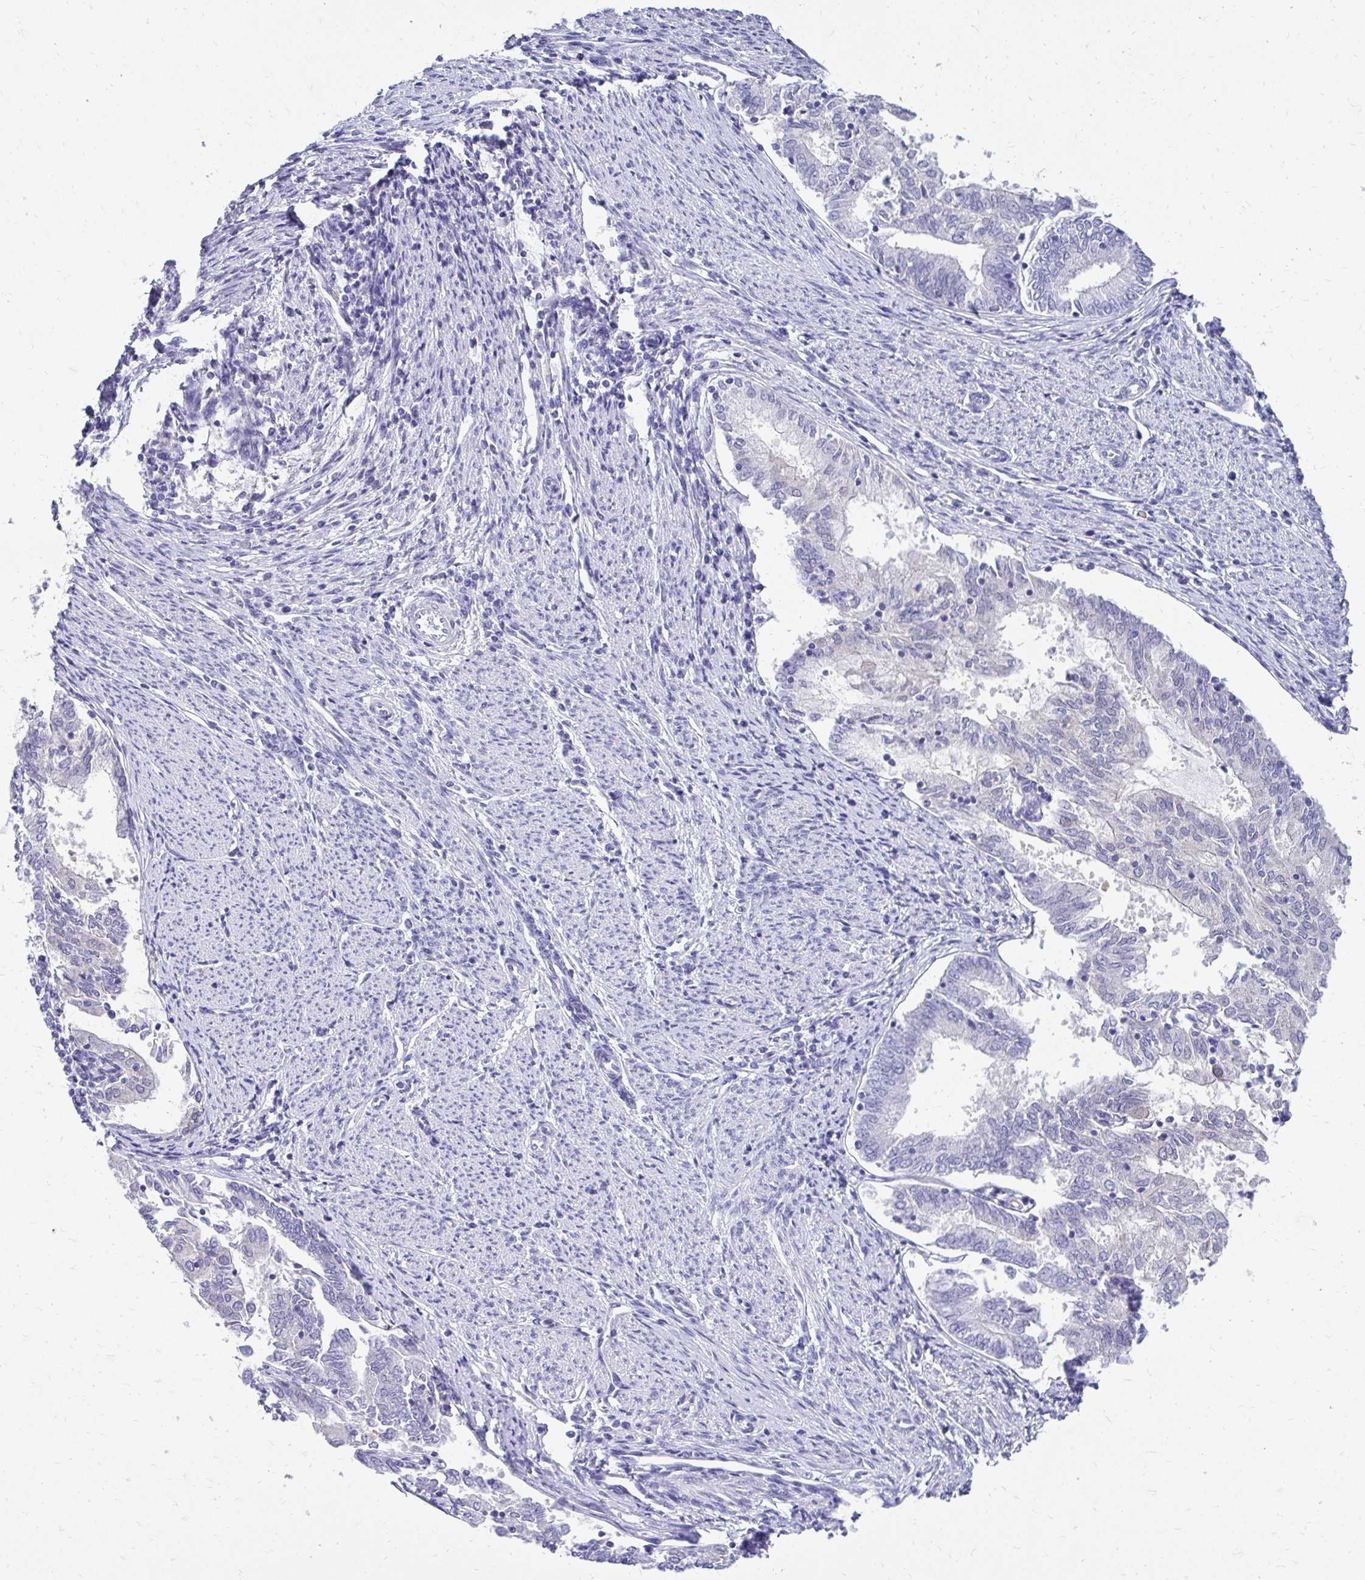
{"staining": {"intensity": "negative", "quantity": "none", "location": "none"}, "tissue": "endometrial cancer", "cell_type": "Tumor cells", "image_type": "cancer", "snomed": [{"axis": "morphology", "description": "Adenocarcinoma, NOS"}, {"axis": "topography", "description": "Endometrium"}], "caption": "Tumor cells are negative for protein expression in human endometrial cancer. Nuclei are stained in blue.", "gene": "ZSWIM9", "patient": {"sex": "female", "age": 79}}